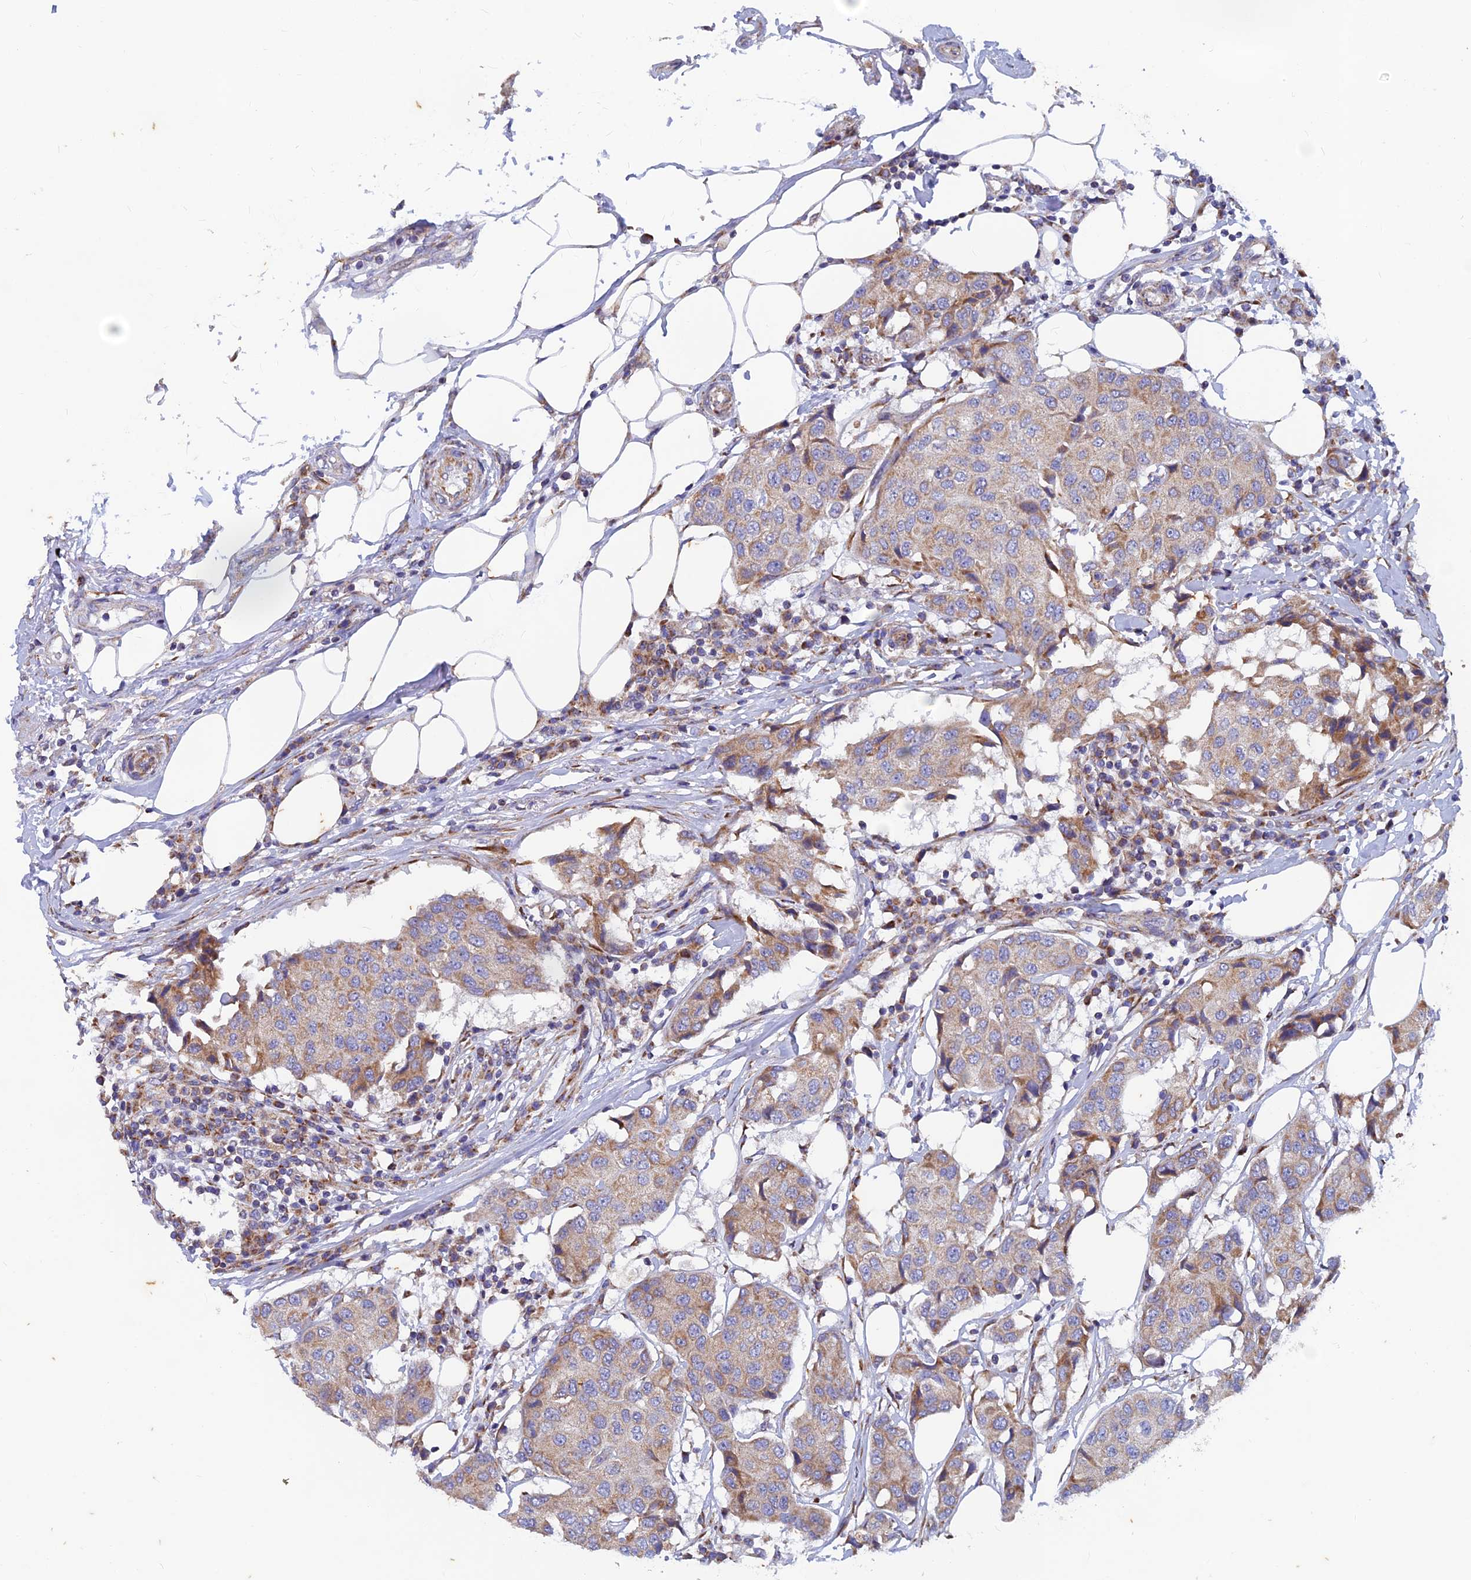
{"staining": {"intensity": "moderate", "quantity": "<25%", "location": "cytoplasmic/membranous"}, "tissue": "breast cancer", "cell_type": "Tumor cells", "image_type": "cancer", "snomed": [{"axis": "morphology", "description": "Duct carcinoma"}, {"axis": "topography", "description": "Breast"}], "caption": "Protein analysis of breast cancer tissue reveals moderate cytoplasmic/membranous staining in approximately <25% of tumor cells.", "gene": "AP4S1", "patient": {"sex": "female", "age": 80}}